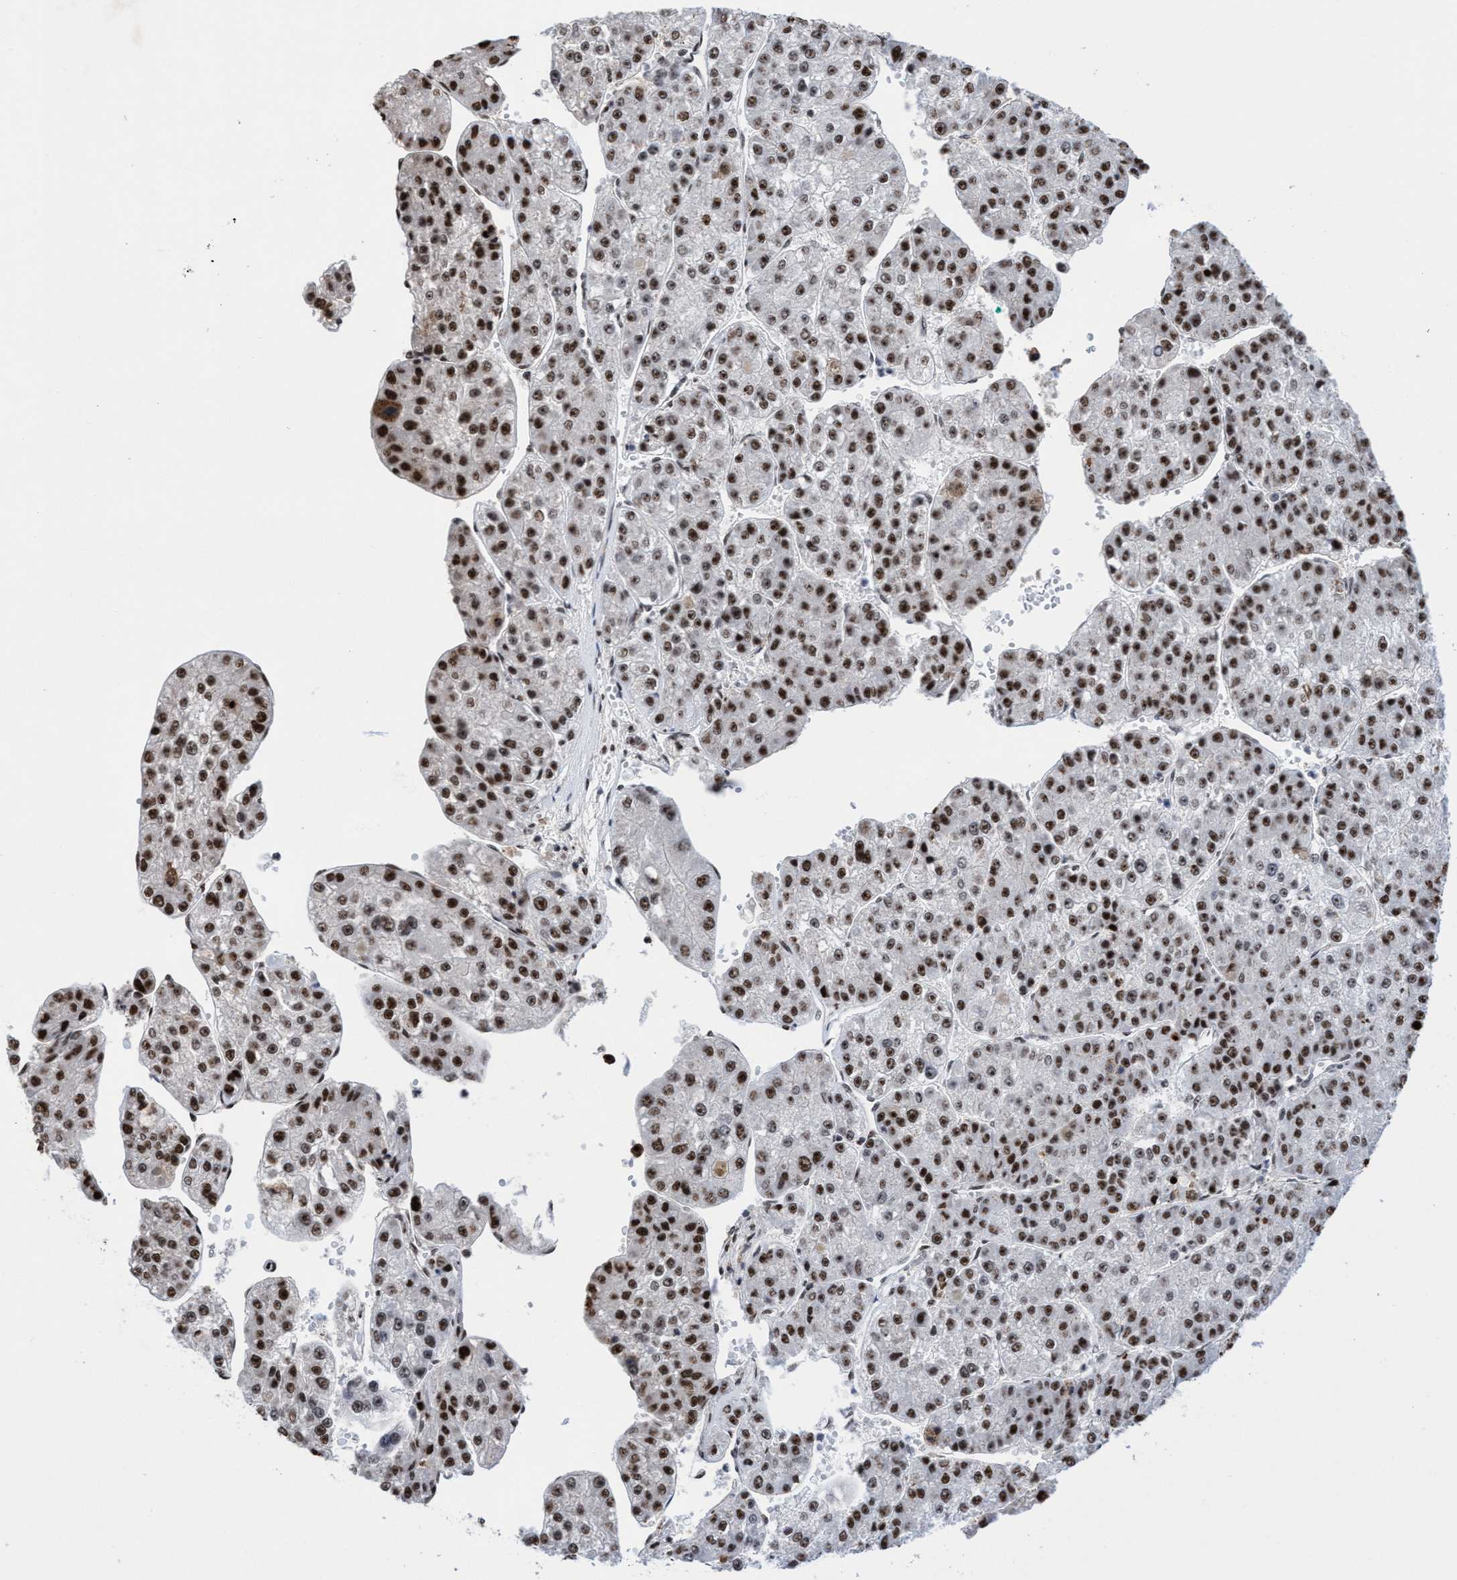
{"staining": {"intensity": "strong", "quantity": ">75%", "location": "nuclear"}, "tissue": "liver cancer", "cell_type": "Tumor cells", "image_type": "cancer", "snomed": [{"axis": "morphology", "description": "Carcinoma, Hepatocellular, NOS"}, {"axis": "topography", "description": "Liver"}], "caption": "A brown stain shows strong nuclear expression of a protein in liver hepatocellular carcinoma tumor cells. (DAB (3,3'-diaminobenzidine) = brown stain, brightfield microscopy at high magnification).", "gene": "EFCAB10", "patient": {"sex": "female", "age": 73}}